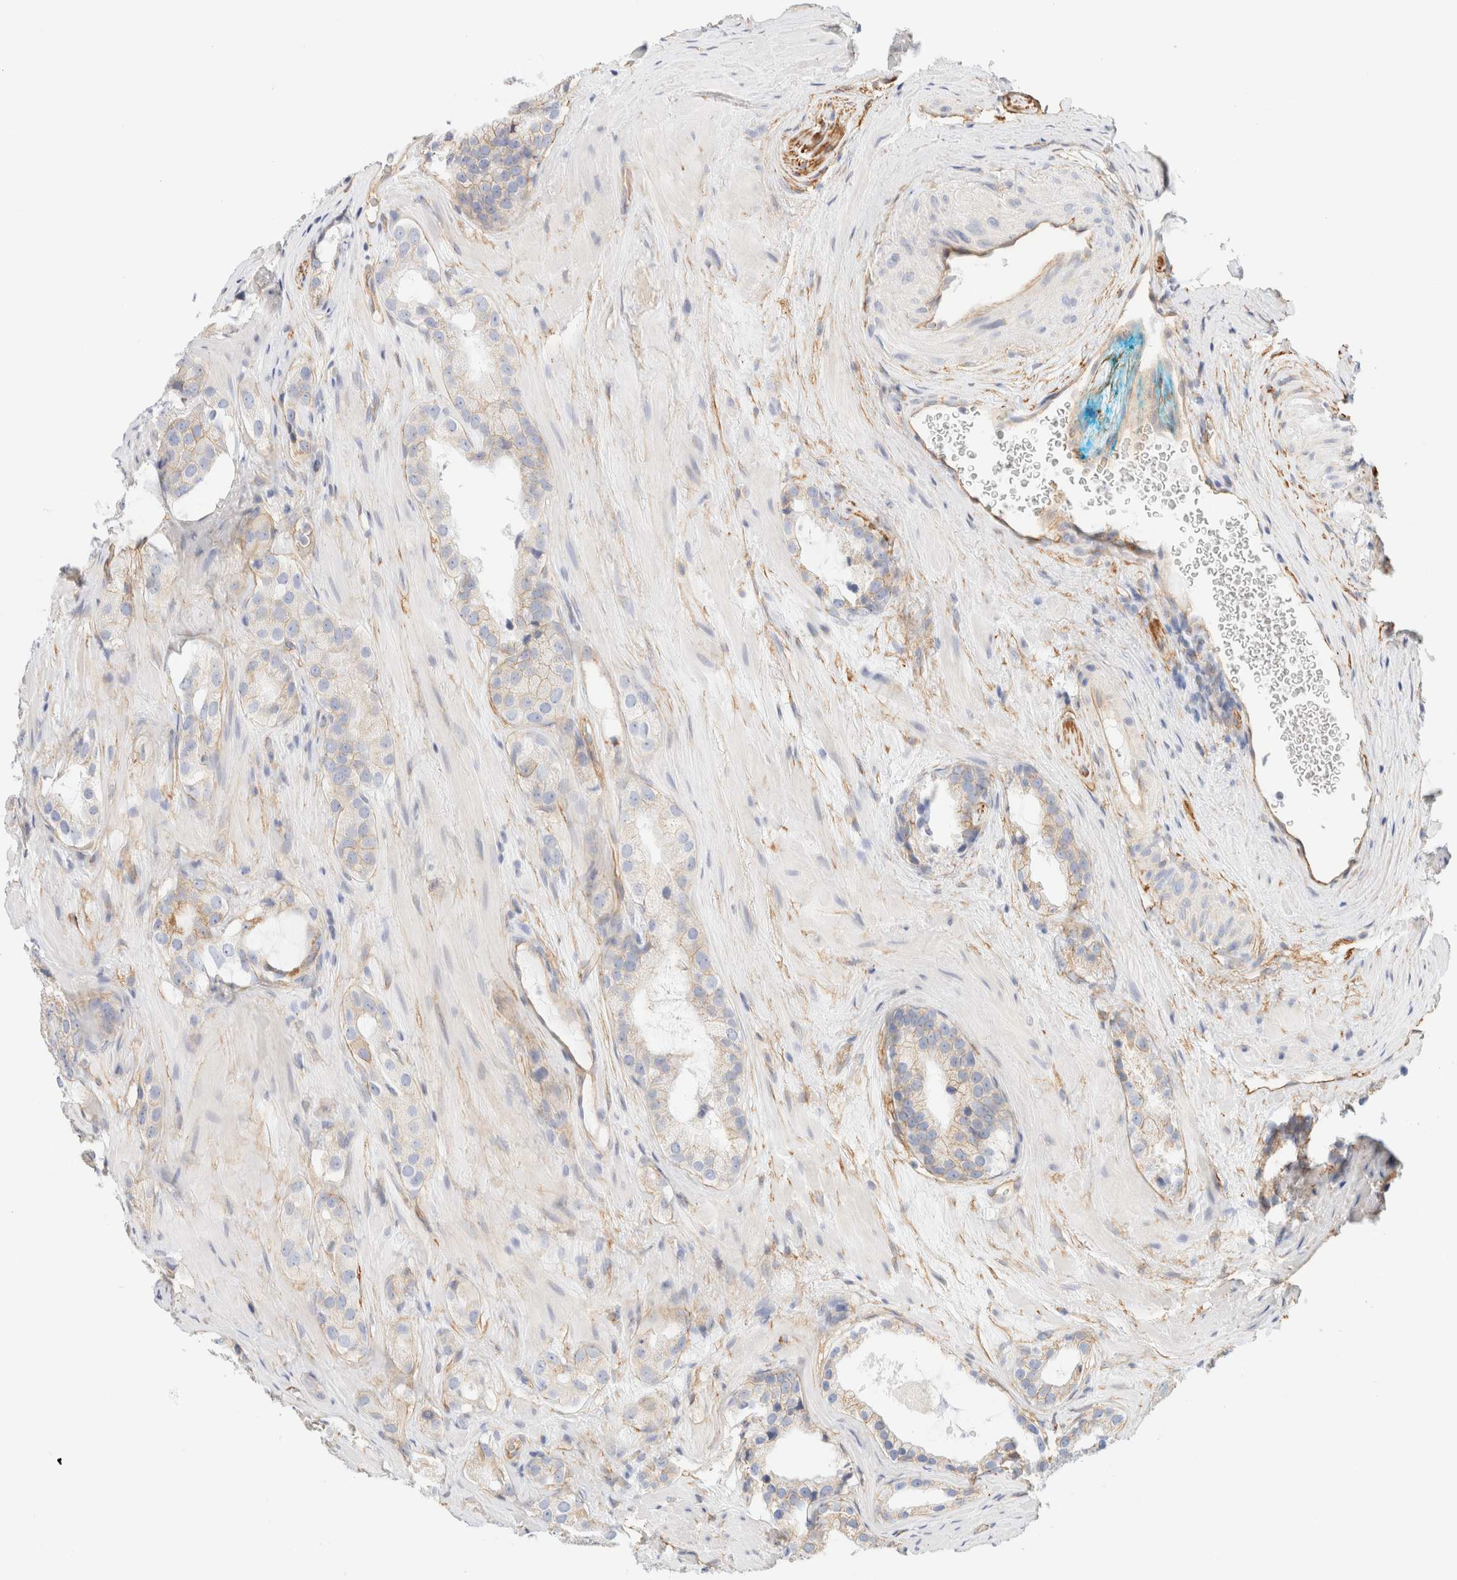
{"staining": {"intensity": "weak", "quantity": "25%-75%", "location": "cytoplasmic/membranous"}, "tissue": "prostate cancer", "cell_type": "Tumor cells", "image_type": "cancer", "snomed": [{"axis": "morphology", "description": "Adenocarcinoma, High grade"}, {"axis": "topography", "description": "Prostate"}], "caption": "Weak cytoplasmic/membranous protein positivity is seen in about 25%-75% of tumor cells in prostate cancer (high-grade adenocarcinoma). The staining was performed using DAB (3,3'-diaminobenzidine) to visualize the protein expression in brown, while the nuclei were stained in blue with hematoxylin (Magnification: 20x).", "gene": "CYB5R4", "patient": {"sex": "male", "age": 63}}